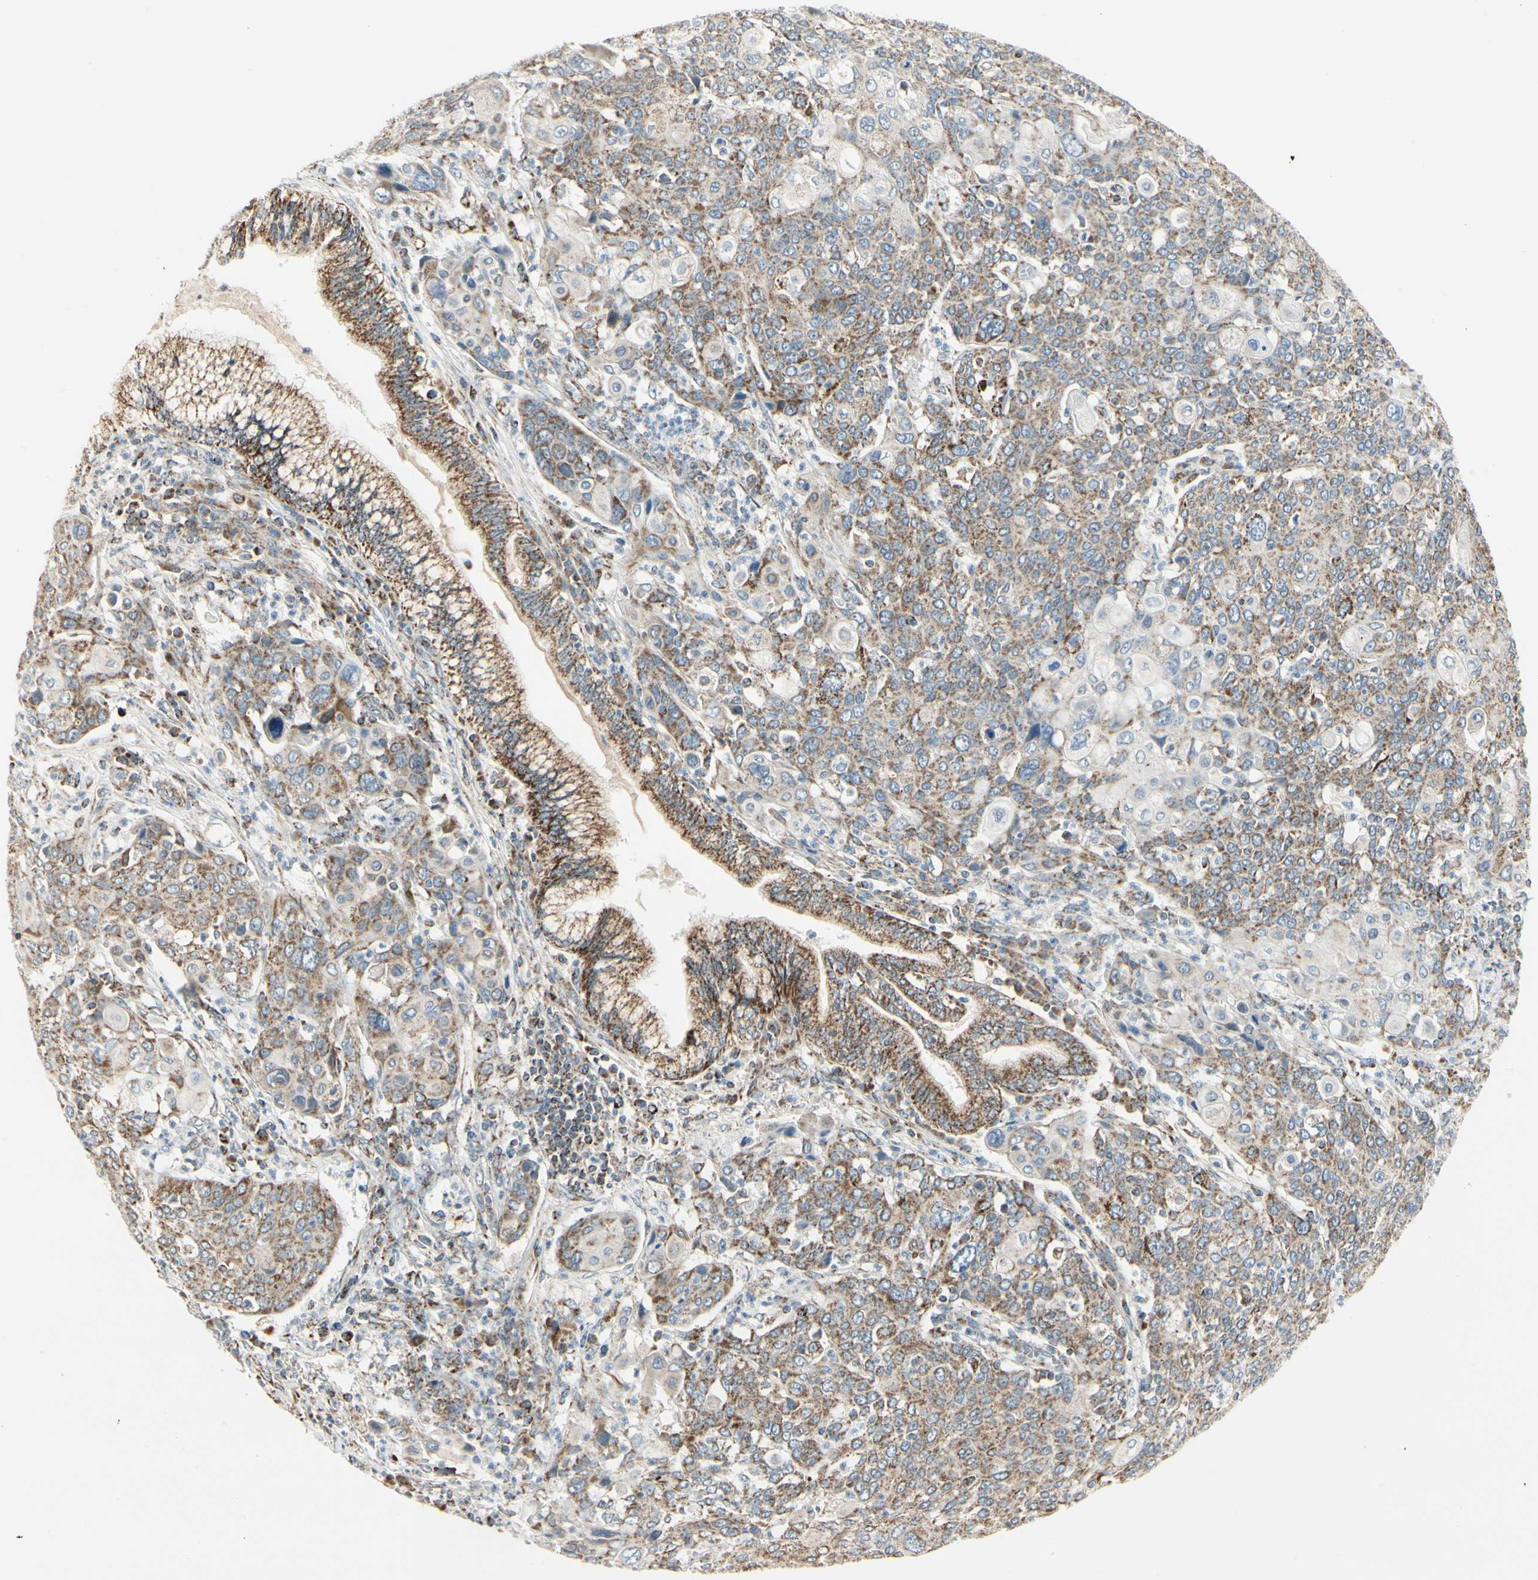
{"staining": {"intensity": "weak", "quantity": ">75%", "location": "cytoplasmic/membranous"}, "tissue": "cervical cancer", "cell_type": "Tumor cells", "image_type": "cancer", "snomed": [{"axis": "morphology", "description": "Squamous cell carcinoma, NOS"}, {"axis": "topography", "description": "Cervix"}], "caption": "Squamous cell carcinoma (cervical) tissue exhibits weak cytoplasmic/membranous staining in approximately >75% of tumor cells", "gene": "ANKS6", "patient": {"sex": "female", "age": 40}}